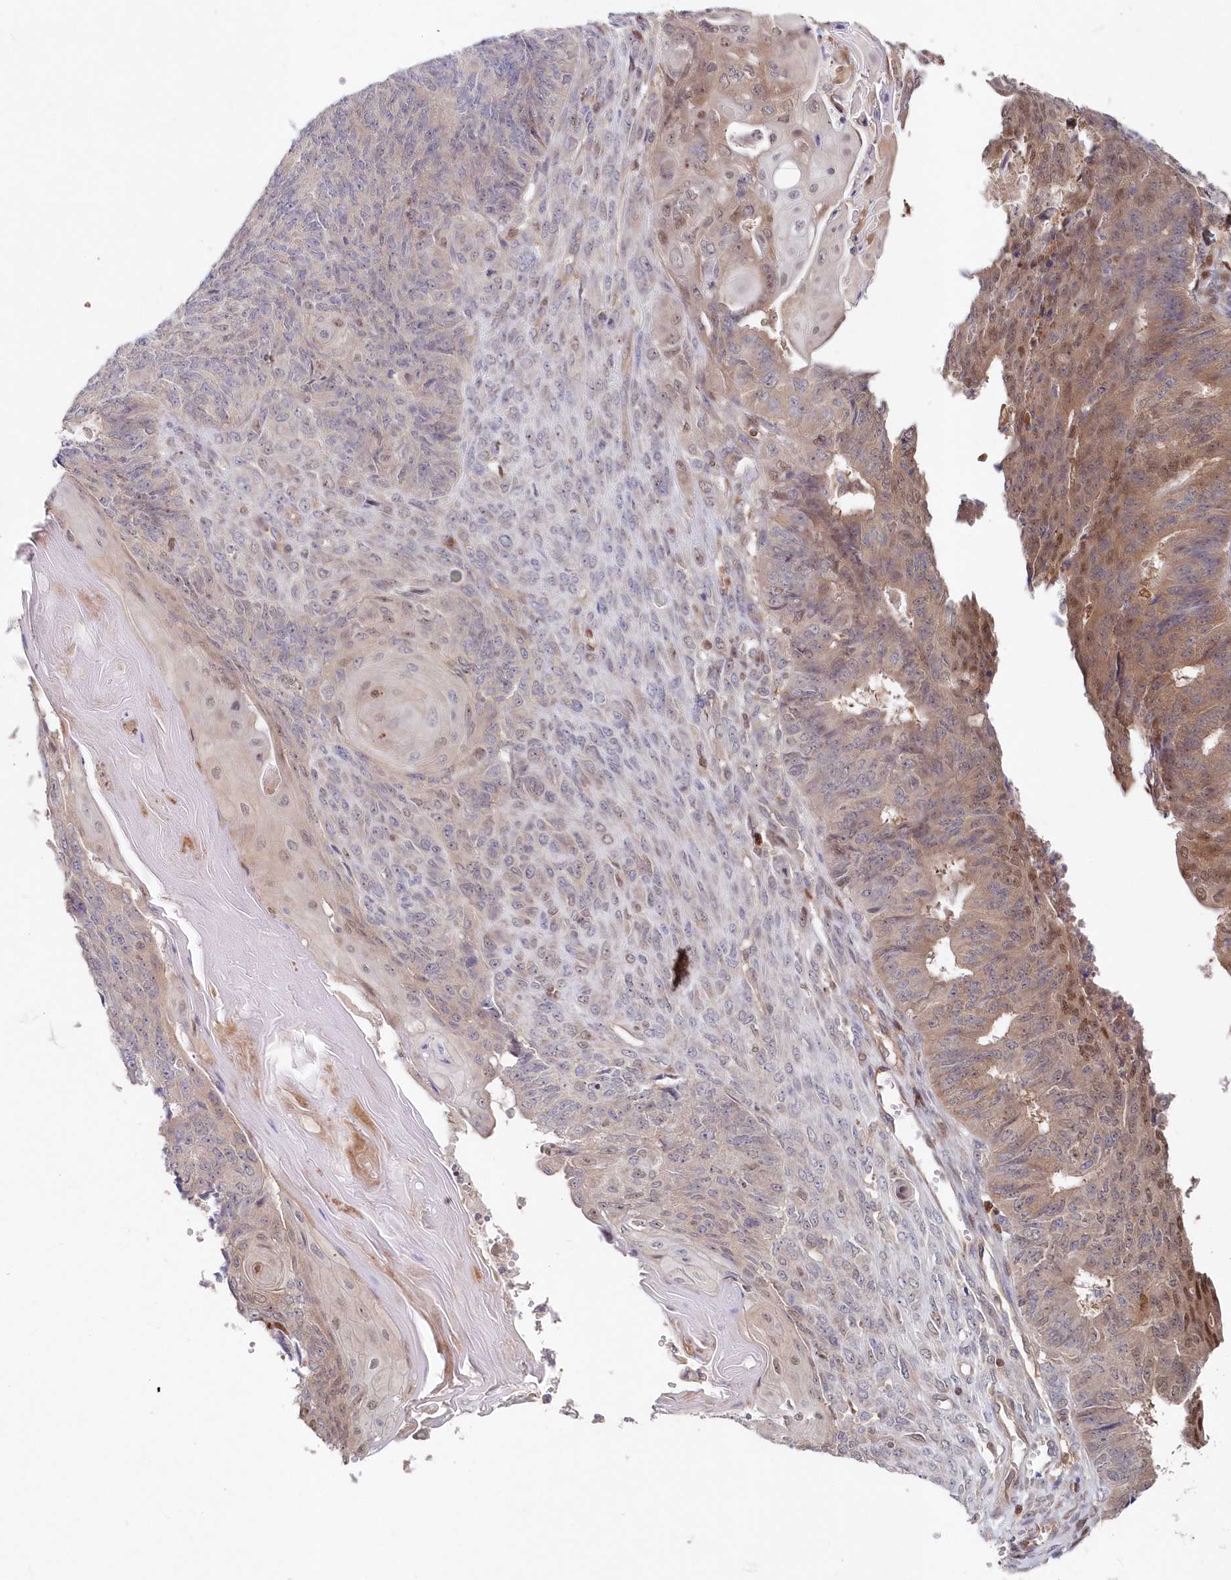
{"staining": {"intensity": "moderate", "quantity": "<25%", "location": "cytoplasmic/membranous,nuclear"}, "tissue": "endometrial cancer", "cell_type": "Tumor cells", "image_type": "cancer", "snomed": [{"axis": "morphology", "description": "Adenocarcinoma, NOS"}, {"axis": "topography", "description": "Endometrium"}], "caption": "This image shows endometrial cancer stained with IHC to label a protein in brown. The cytoplasmic/membranous and nuclear of tumor cells show moderate positivity for the protein. Nuclei are counter-stained blue.", "gene": "ABHD14B", "patient": {"sex": "female", "age": 32}}